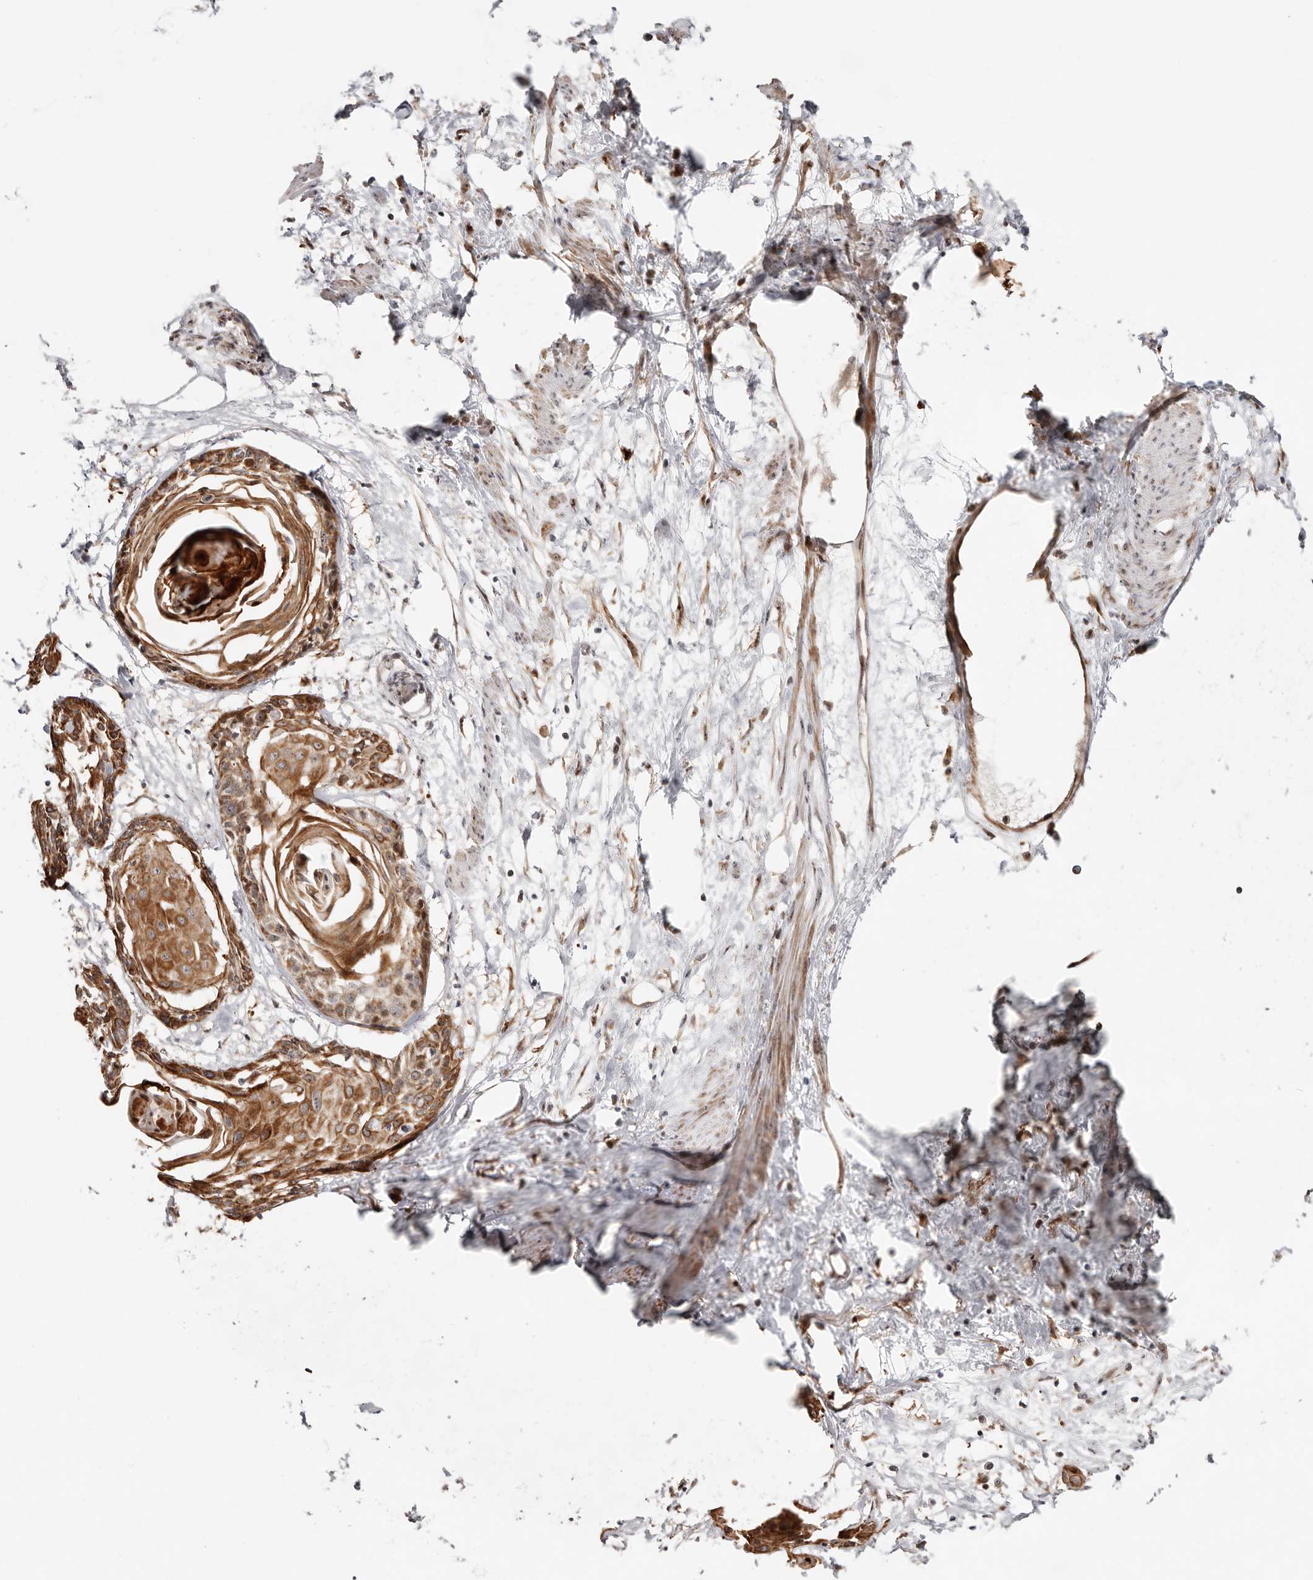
{"staining": {"intensity": "moderate", "quantity": ">75%", "location": "cytoplasmic/membranous"}, "tissue": "cervical cancer", "cell_type": "Tumor cells", "image_type": "cancer", "snomed": [{"axis": "morphology", "description": "Squamous cell carcinoma, NOS"}, {"axis": "topography", "description": "Cervix"}], "caption": "A medium amount of moderate cytoplasmic/membranous positivity is present in about >75% of tumor cells in cervical cancer (squamous cell carcinoma) tissue.", "gene": "ODF2L", "patient": {"sex": "female", "age": 57}}